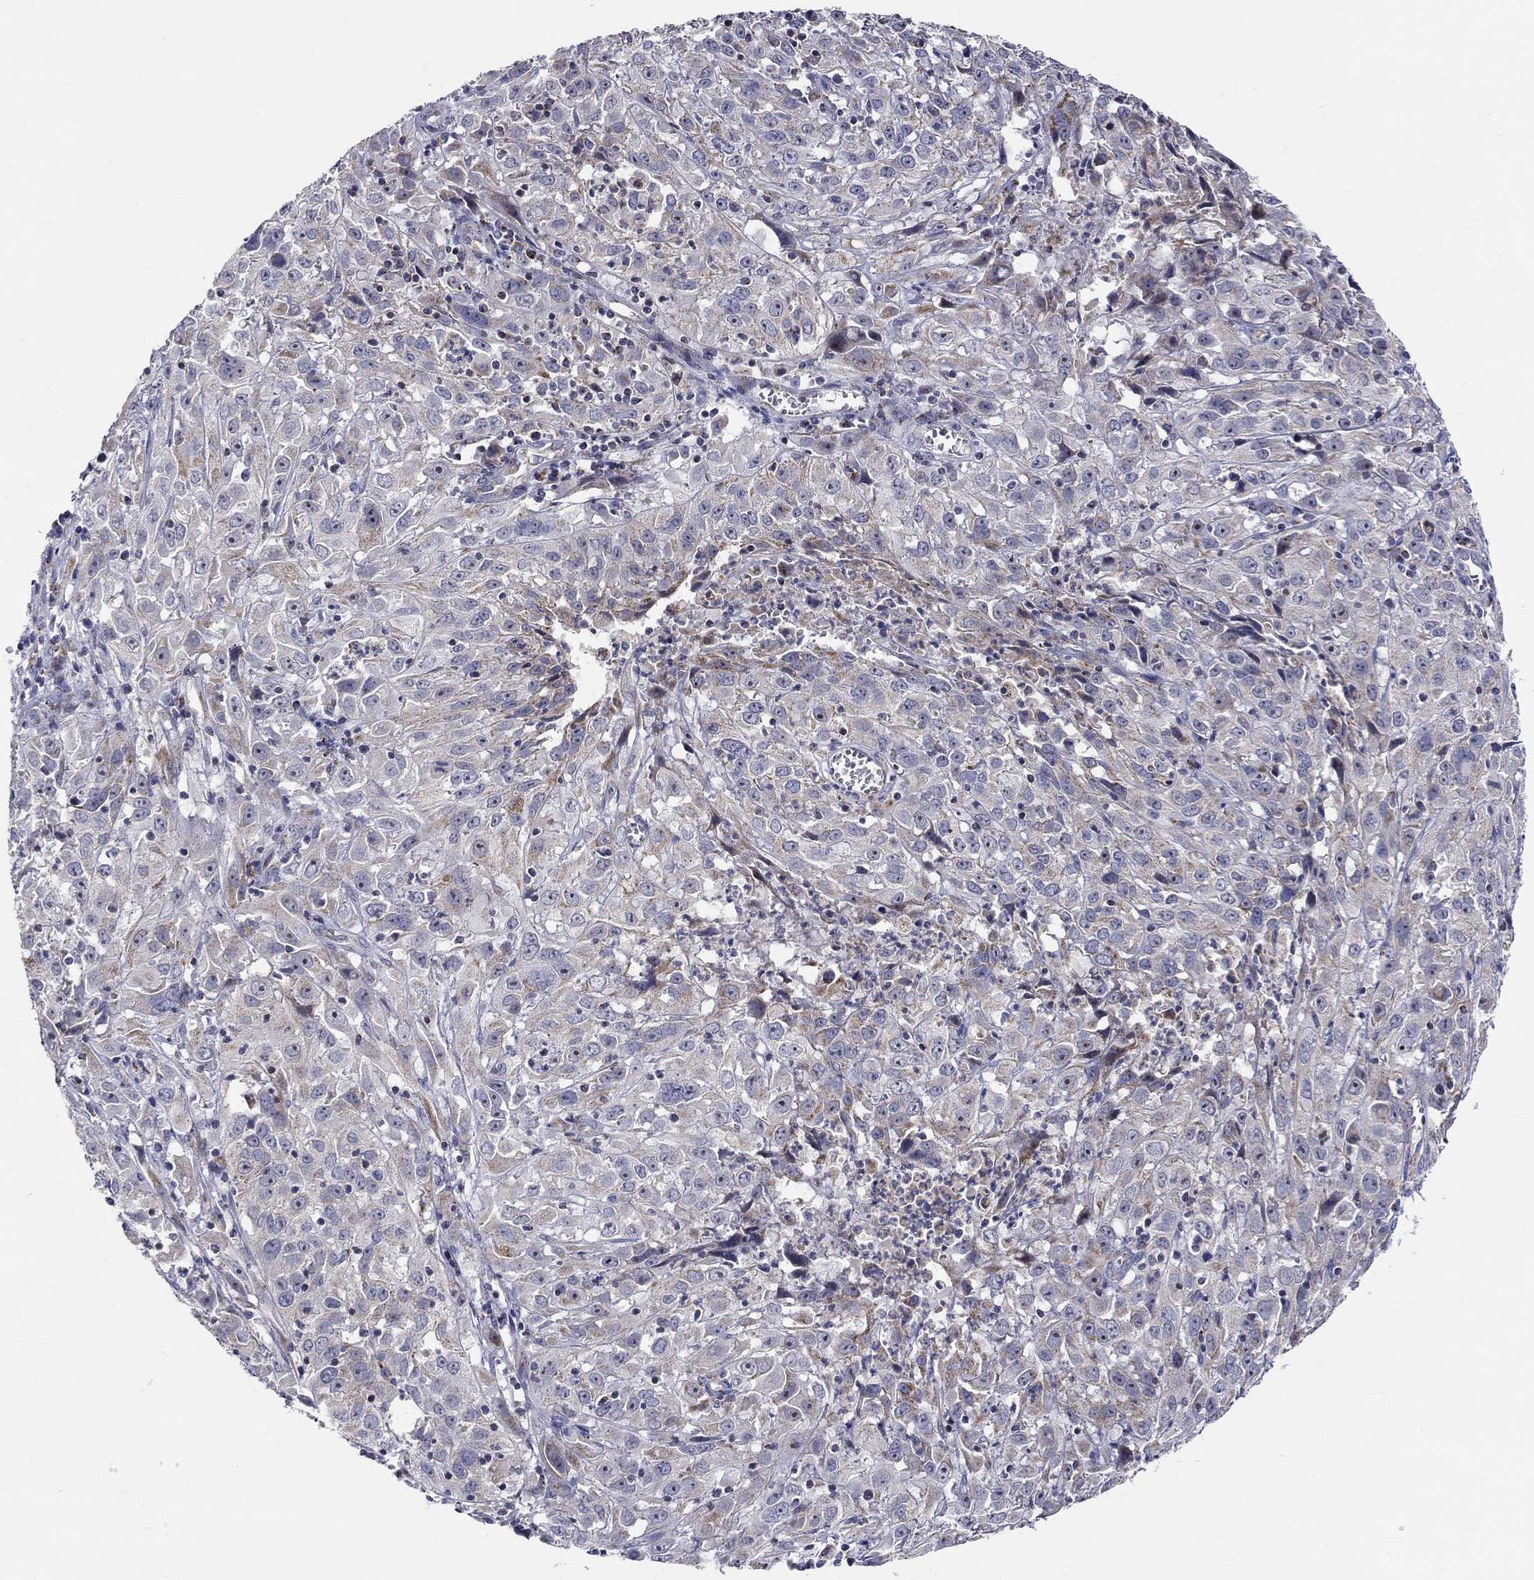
{"staining": {"intensity": "weak", "quantity": "25%-75%", "location": "cytoplasmic/membranous"}, "tissue": "cervical cancer", "cell_type": "Tumor cells", "image_type": "cancer", "snomed": [{"axis": "morphology", "description": "Squamous cell carcinoma, NOS"}, {"axis": "topography", "description": "Cervix"}], "caption": "IHC (DAB (3,3'-diaminobenzidine)) staining of human cervical squamous cell carcinoma demonstrates weak cytoplasmic/membranous protein staining in approximately 25%-75% of tumor cells.", "gene": "HMX2", "patient": {"sex": "female", "age": 32}}